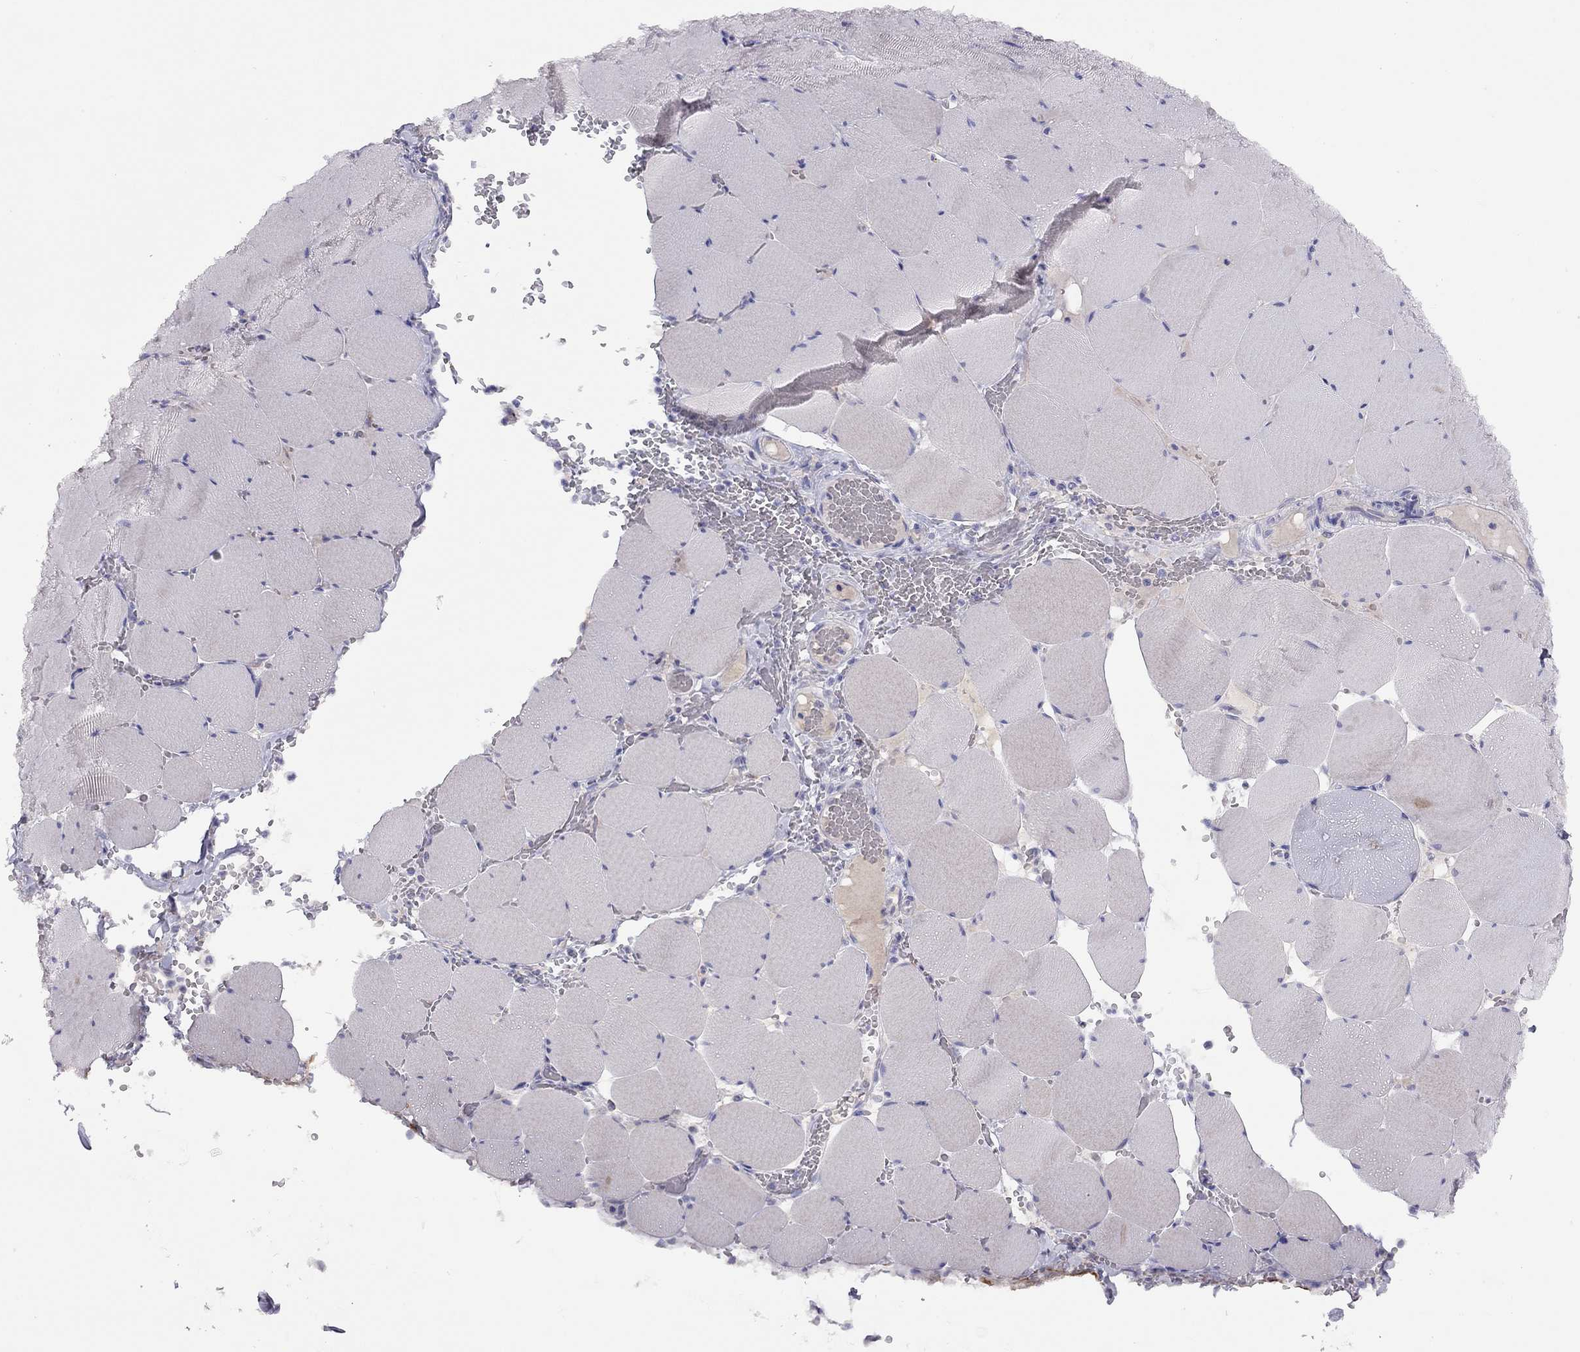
{"staining": {"intensity": "negative", "quantity": "none", "location": "none"}, "tissue": "skeletal muscle", "cell_type": "Myocytes", "image_type": "normal", "snomed": [{"axis": "morphology", "description": "Normal tissue, NOS"}, {"axis": "morphology", "description": "Malignant melanoma, Metastatic site"}, {"axis": "topography", "description": "Skeletal muscle"}], "caption": "This is a photomicrograph of immunohistochemistry (IHC) staining of normal skeletal muscle, which shows no expression in myocytes. (DAB (3,3'-diaminobenzidine) immunohistochemistry (IHC), high magnification).", "gene": "CPNE4", "patient": {"sex": "male", "age": 50}}